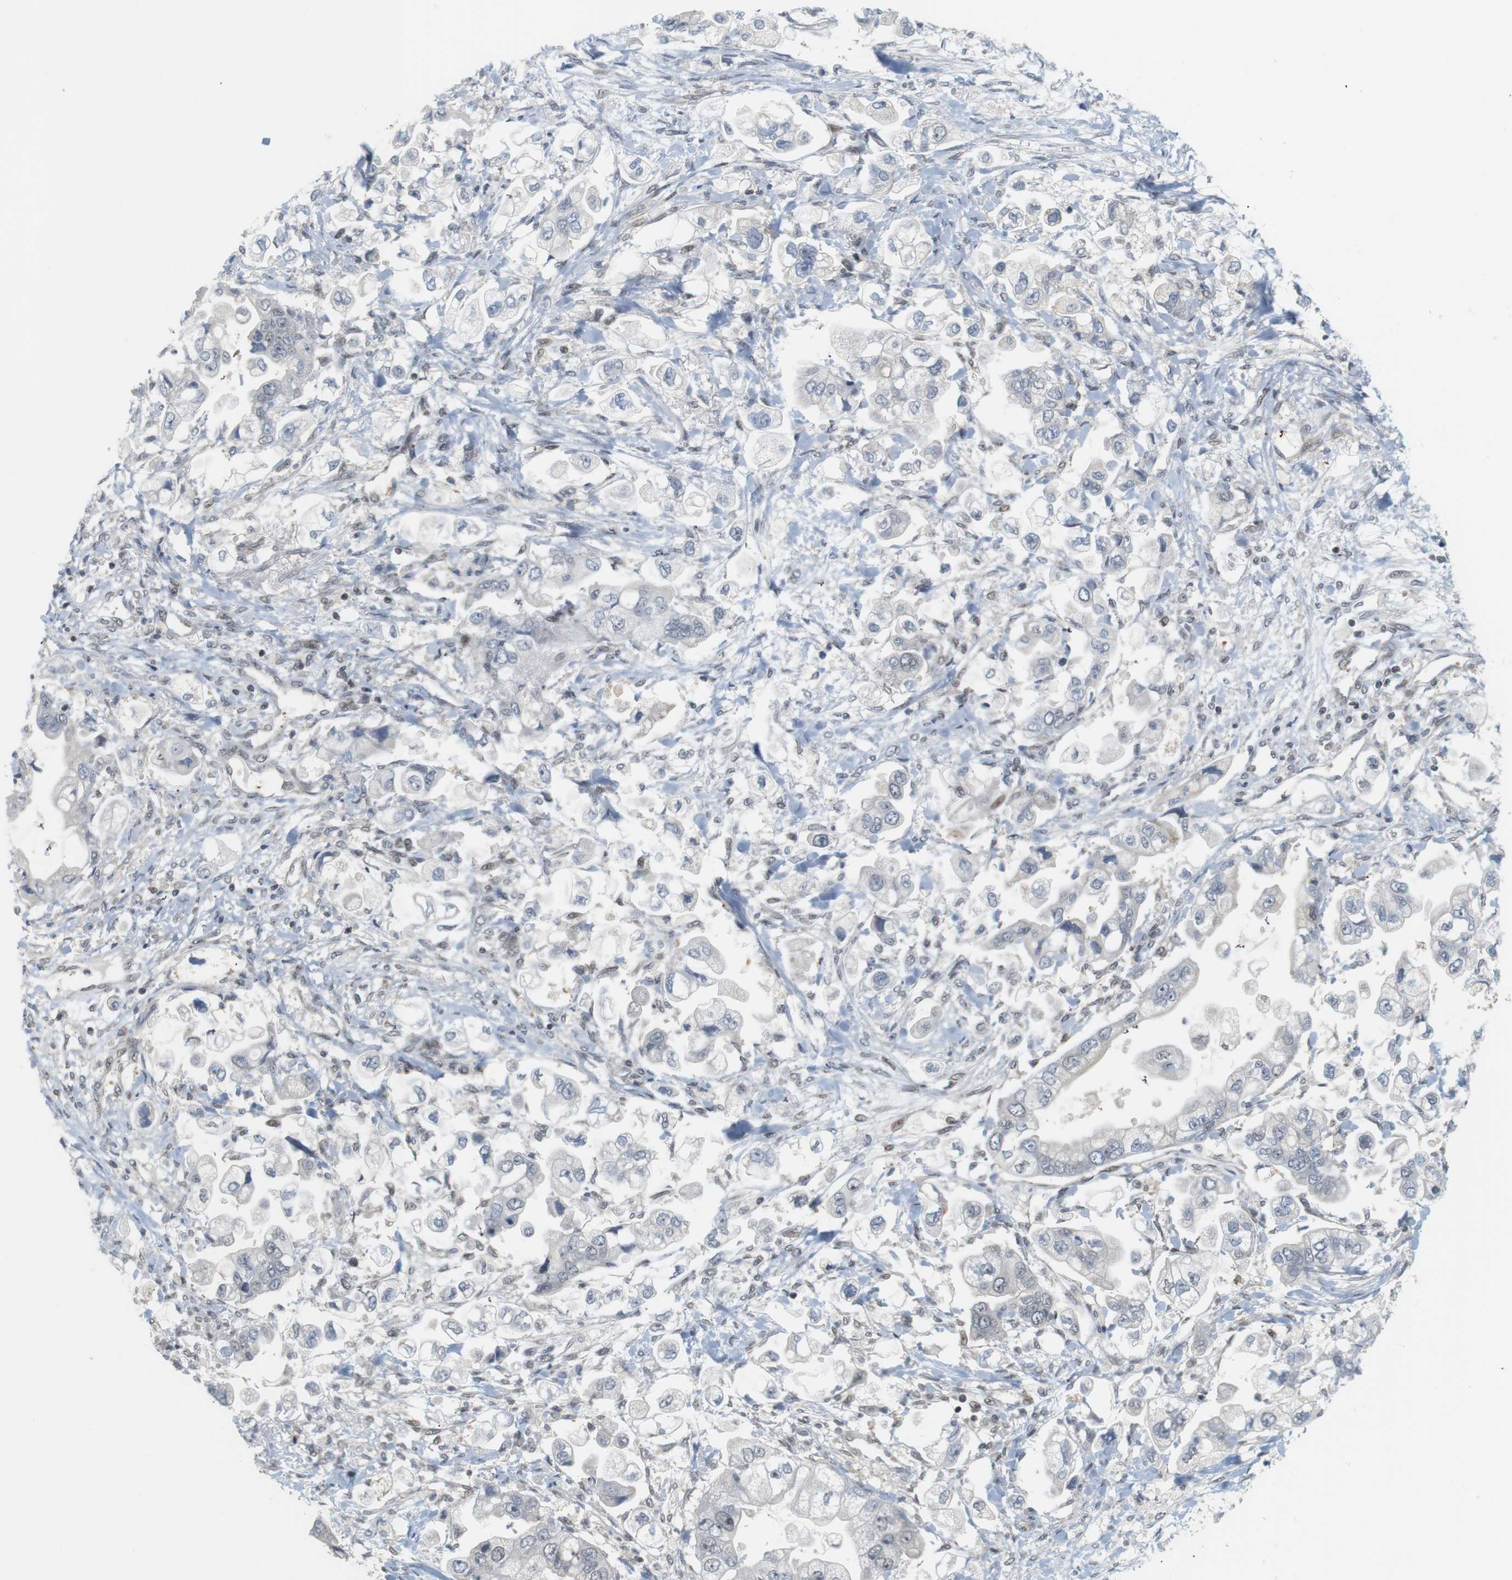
{"staining": {"intensity": "weak", "quantity": "25%-75%", "location": "nuclear"}, "tissue": "stomach cancer", "cell_type": "Tumor cells", "image_type": "cancer", "snomed": [{"axis": "morphology", "description": "Normal tissue, NOS"}, {"axis": "morphology", "description": "Adenocarcinoma, NOS"}, {"axis": "topography", "description": "Stomach"}], "caption": "The immunohistochemical stain highlights weak nuclear positivity in tumor cells of stomach cancer (adenocarcinoma) tissue.", "gene": "BRD4", "patient": {"sex": "male", "age": 62}}